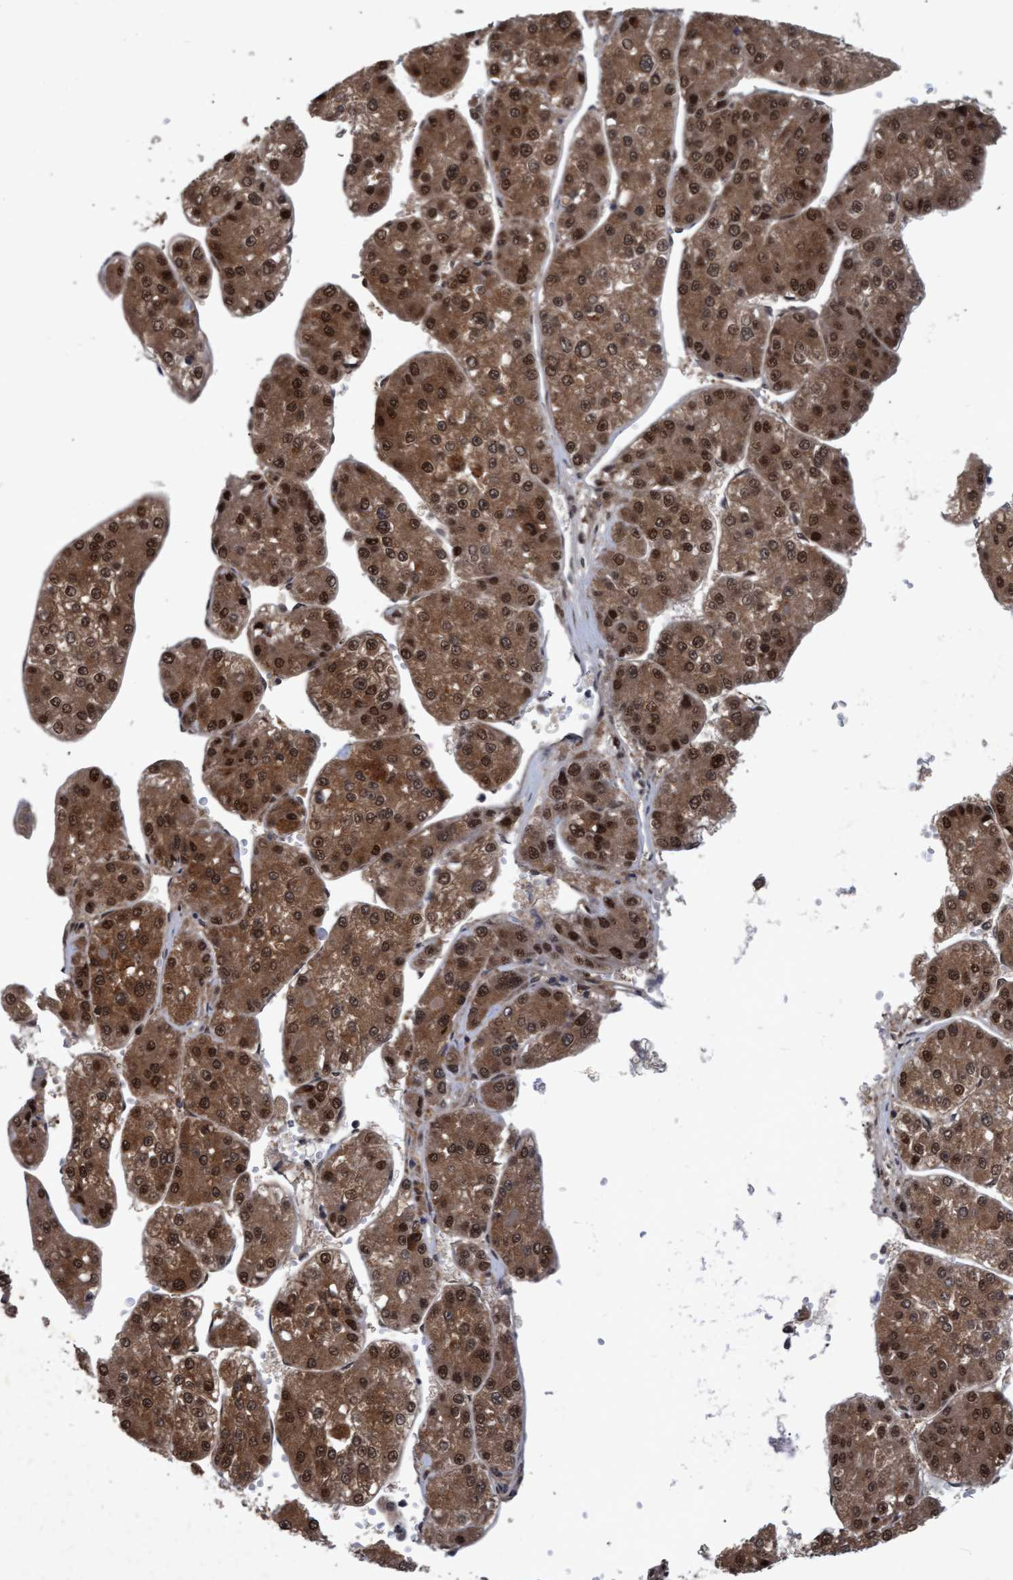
{"staining": {"intensity": "strong", "quantity": ">75%", "location": "cytoplasmic/membranous,nuclear"}, "tissue": "liver cancer", "cell_type": "Tumor cells", "image_type": "cancer", "snomed": [{"axis": "morphology", "description": "Carcinoma, Hepatocellular, NOS"}, {"axis": "topography", "description": "Liver"}], "caption": "High-power microscopy captured an immunohistochemistry micrograph of hepatocellular carcinoma (liver), revealing strong cytoplasmic/membranous and nuclear expression in about >75% of tumor cells. Using DAB (3,3'-diaminobenzidine) (brown) and hematoxylin (blue) stains, captured at high magnification using brightfield microscopy.", "gene": "PSMB6", "patient": {"sex": "female", "age": 73}}